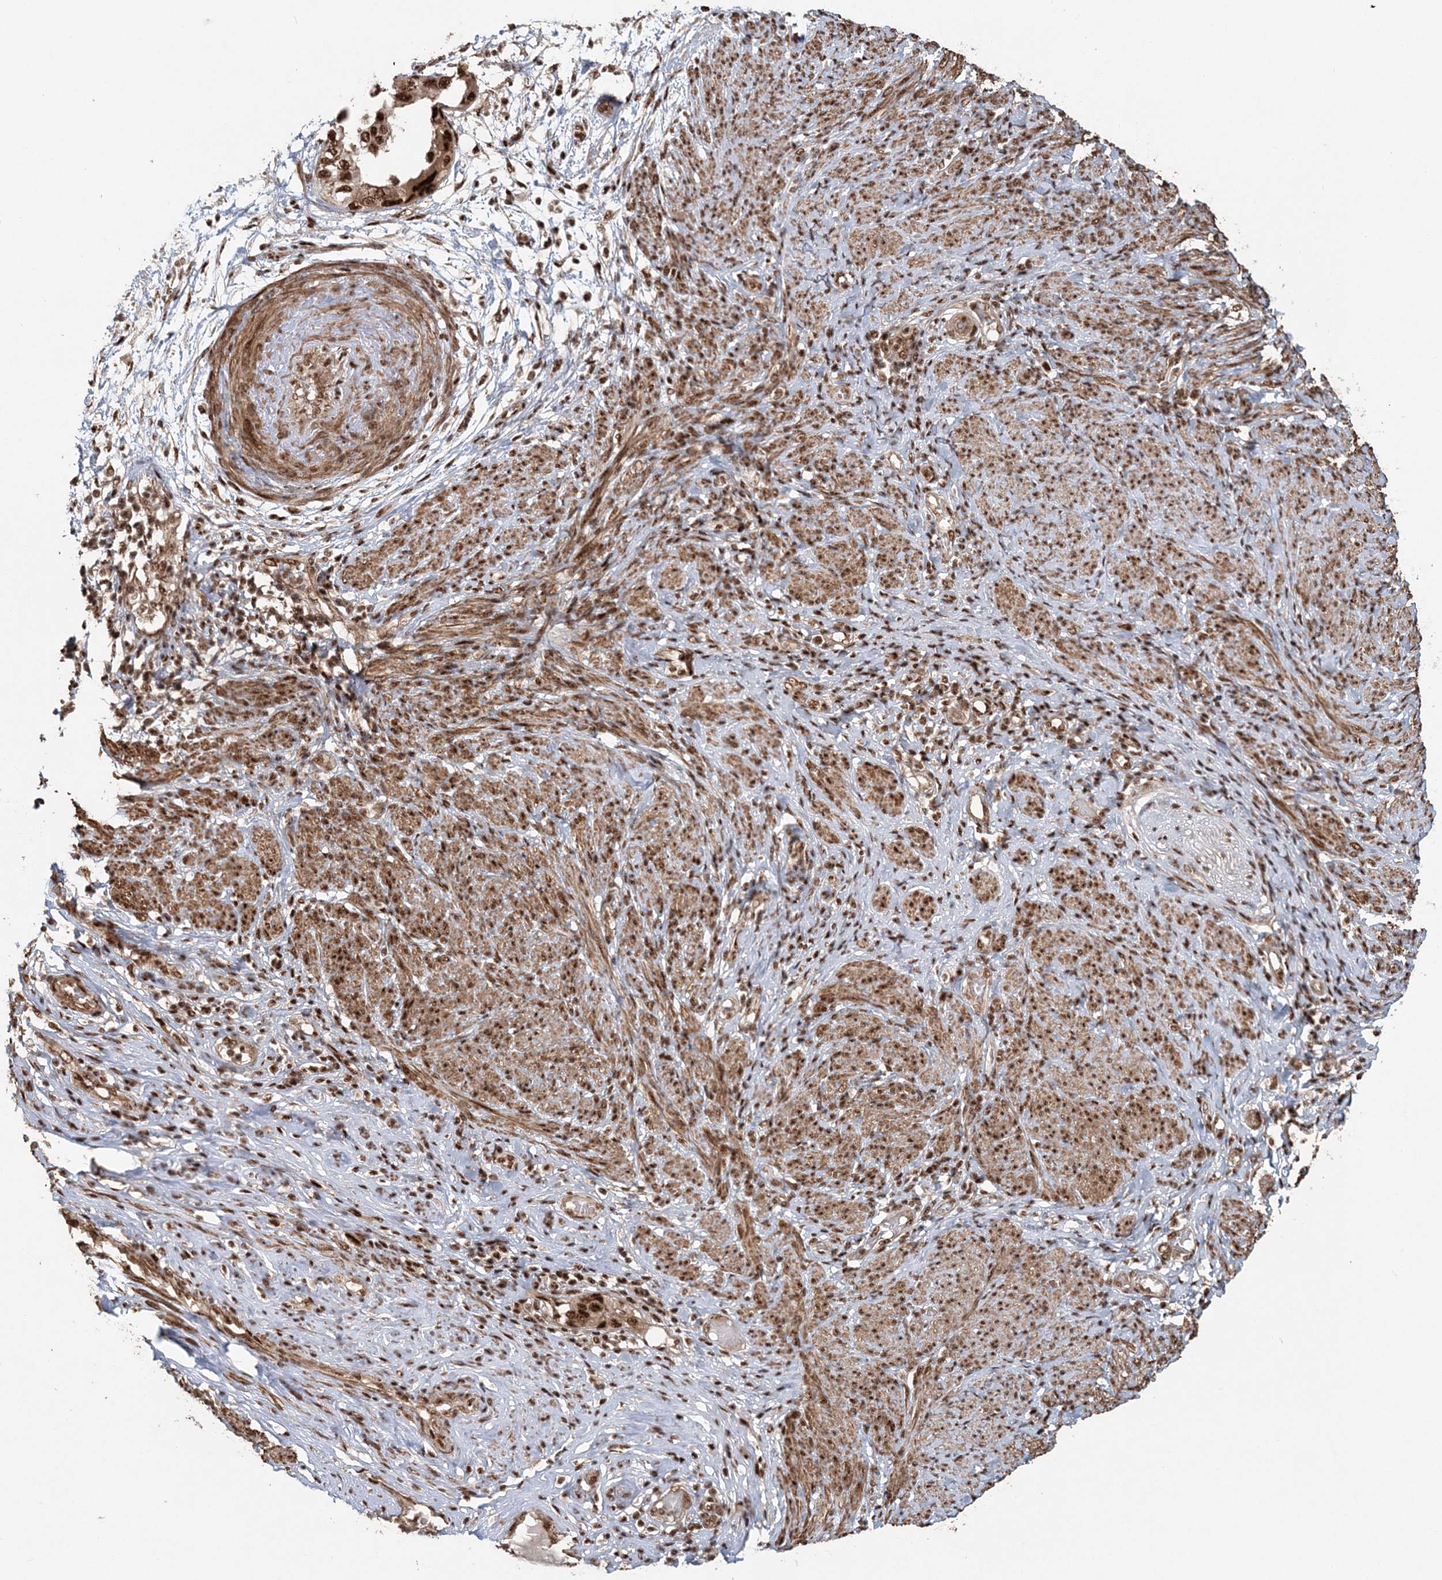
{"staining": {"intensity": "strong", "quantity": ">75%", "location": "nuclear"}, "tissue": "endometrial cancer", "cell_type": "Tumor cells", "image_type": "cancer", "snomed": [{"axis": "morphology", "description": "Adenocarcinoma, NOS"}, {"axis": "topography", "description": "Endometrium"}], "caption": "Protein expression analysis of human endometrial cancer reveals strong nuclear positivity in approximately >75% of tumor cells.", "gene": "EXOSC8", "patient": {"sex": "female", "age": 85}}